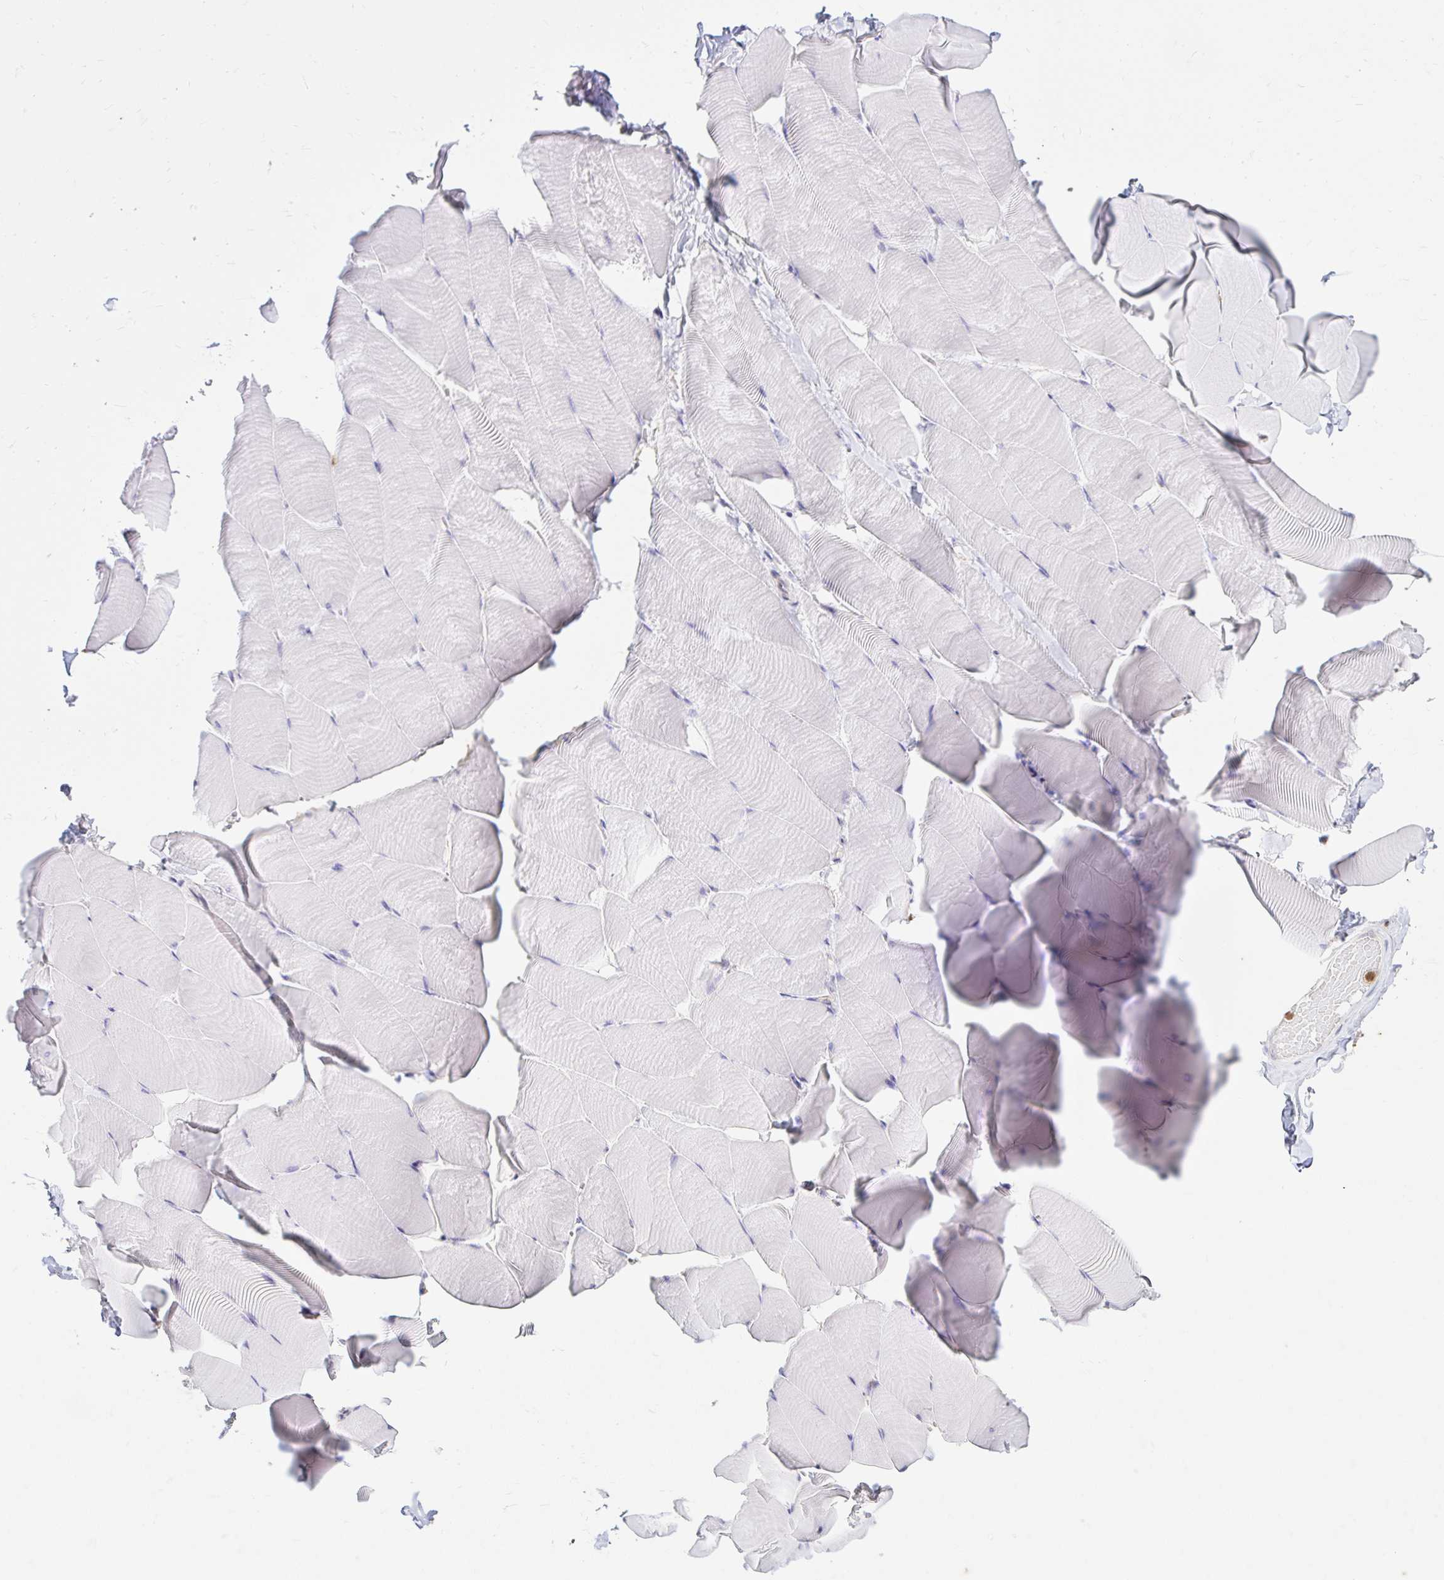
{"staining": {"intensity": "negative", "quantity": "none", "location": "none"}, "tissue": "skeletal muscle", "cell_type": "Myocytes", "image_type": "normal", "snomed": [{"axis": "morphology", "description": "Normal tissue, NOS"}, {"axis": "topography", "description": "Skeletal muscle"}], "caption": "Immunohistochemistry photomicrograph of unremarkable skeletal muscle stained for a protein (brown), which displays no positivity in myocytes. (DAB immunohistochemistry visualized using brightfield microscopy, high magnification).", "gene": "PYCARD", "patient": {"sex": "male", "age": 25}}